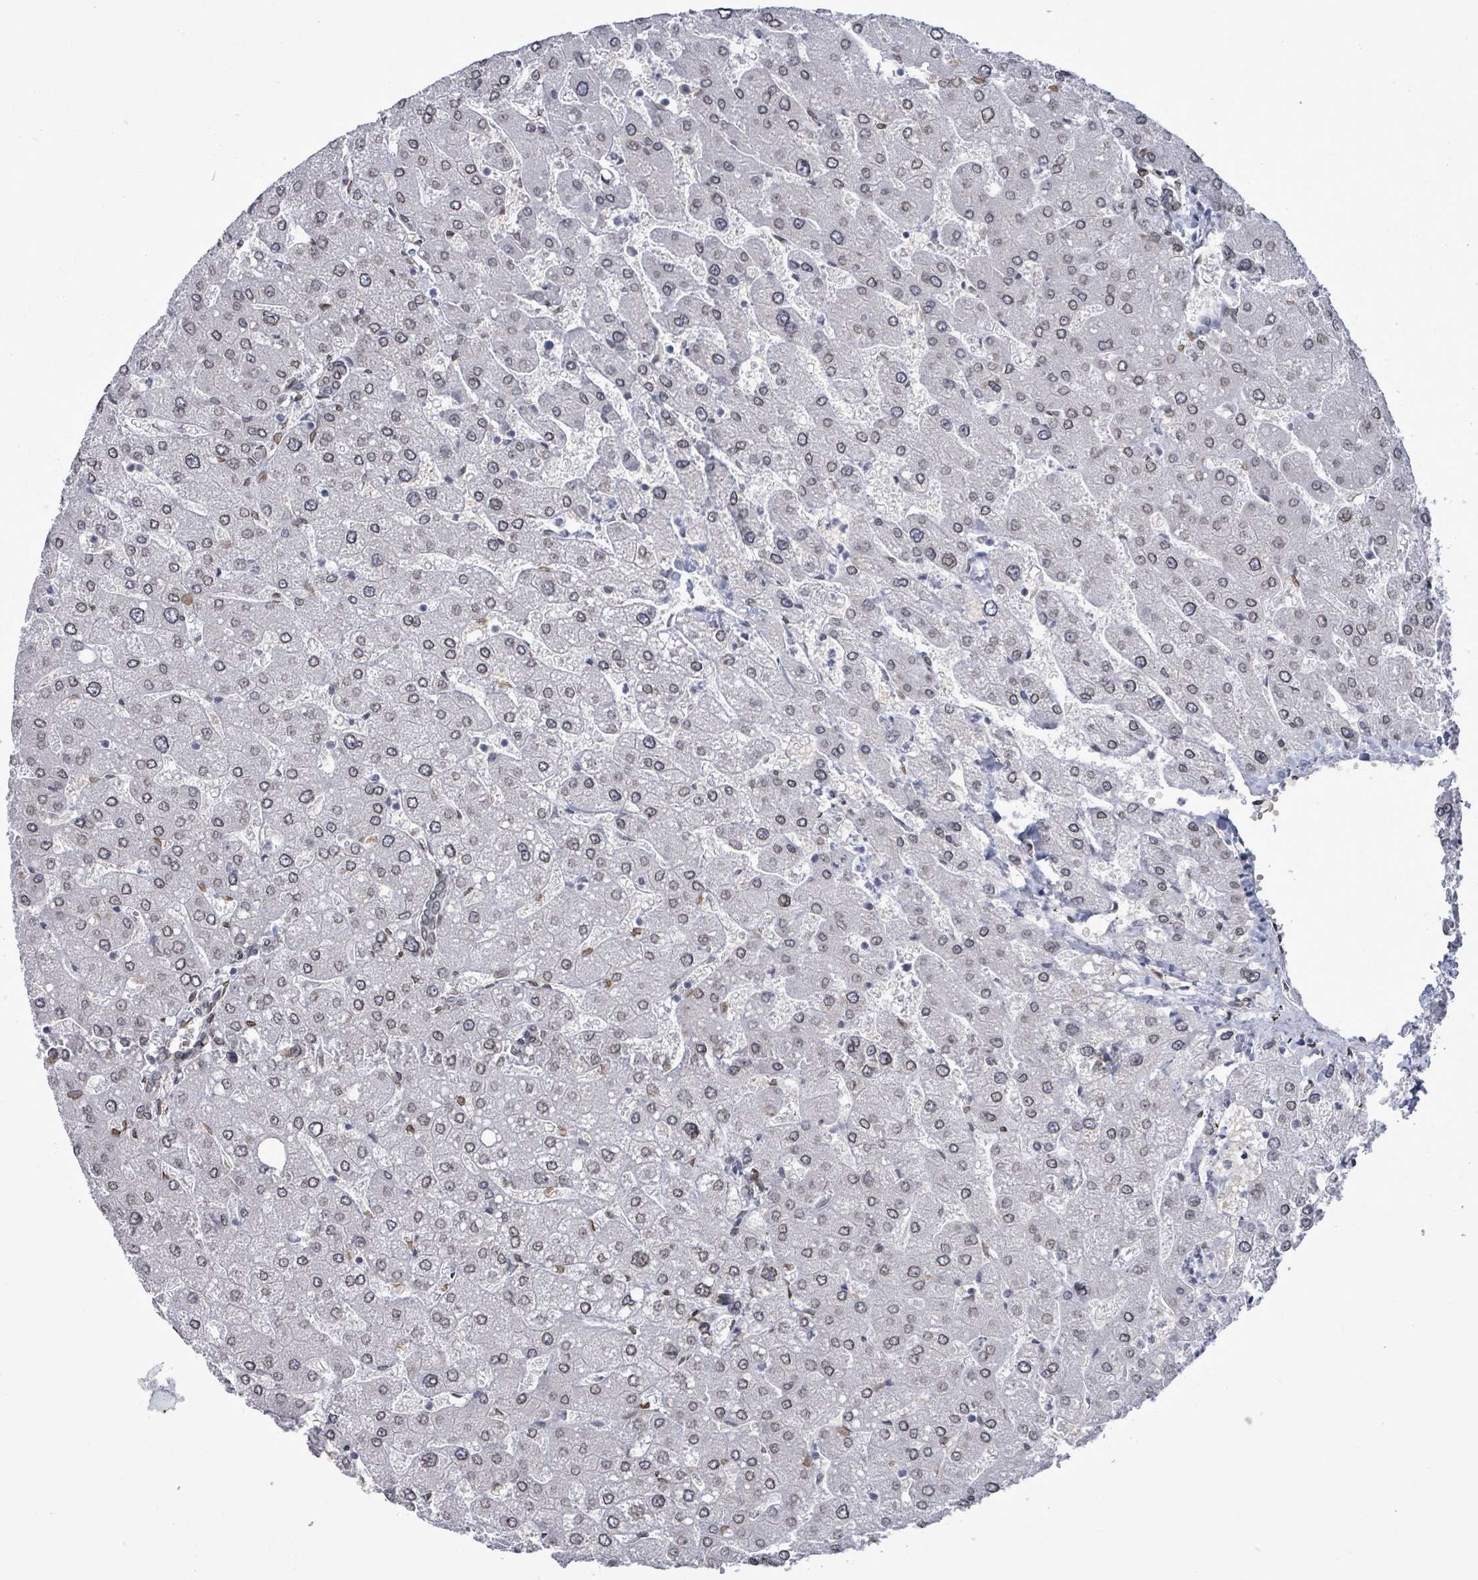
{"staining": {"intensity": "weak", "quantity": "25%-75%", "location": "cytoplasmic/membranous,nuclear"}, "tissue": "liver", "cell_type": "Cholangiocytes", "image_type": "normal", "snomed": [{"axis": "morphology", "description": "Normal tissue, NOS"}, {"axis": "topography", "description": "Liver"}], "caption": "IHC image of benign liver stained for a protein (brown), which reveals low levels of weak cytoplasmic/membranous,nuclear expression in about 25%-75% of cholangiocytes.", "gene": "ARFGAP1", "patient": {"sex": "male", "age": 55}}